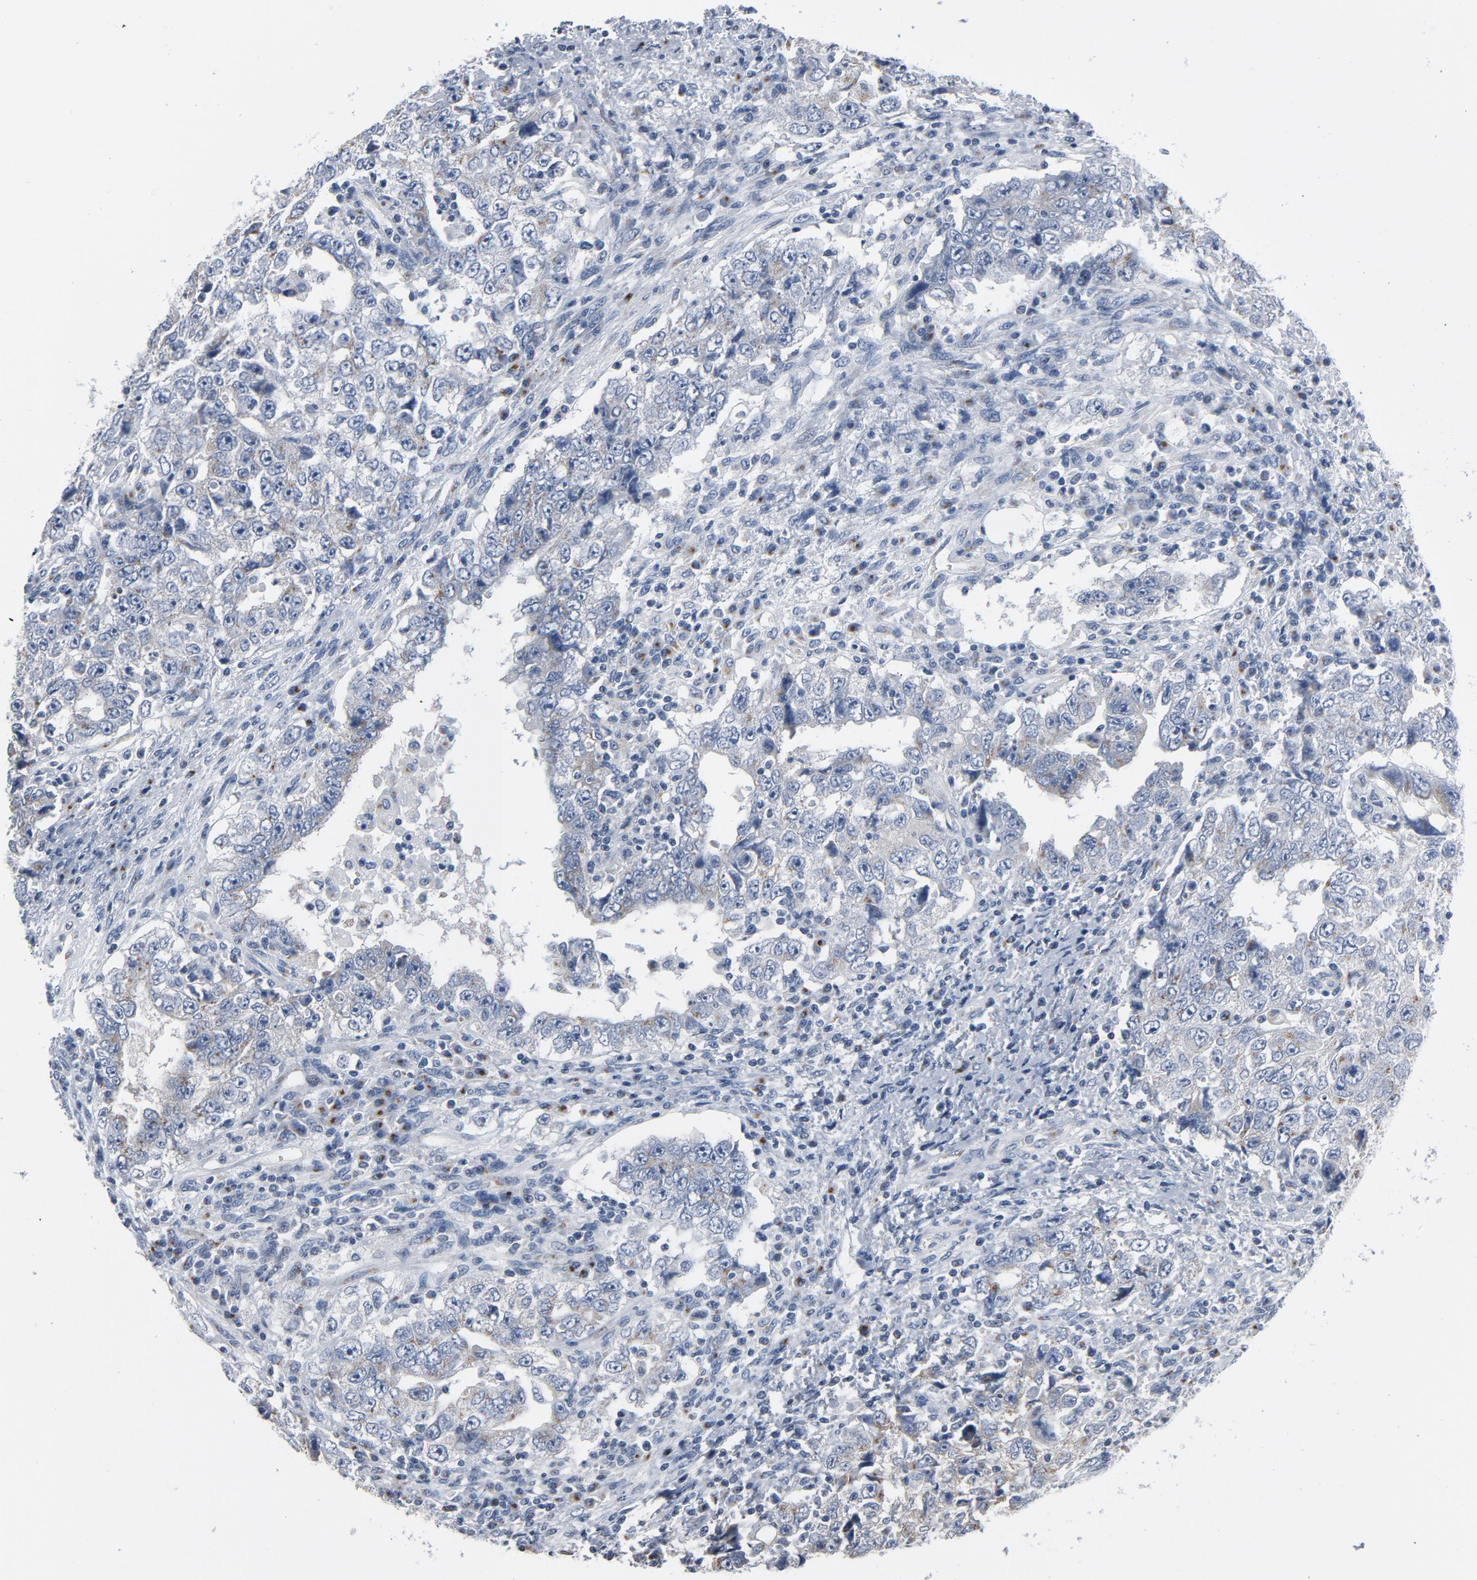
{"staining": {"intensity": "moderate", "quantity": "<25%", "location": "cytoplasmic/membranous"}, "tissue": "testis cancer", "cell_type": "Tumor cells", "image_type": "cancer", "snomed": [{"axis": "morphology", "description": "Carcinoma, Embryonal, NOS"}, {"axis": "topography", "description": "Testis"}], "caption": "Tumor cells display low levels of moderate cytoplasmic/membranous expression in about <25% of cells in human testis cancer (embryonal carcinoma).", "gene": "YIPF6", "patient": {"sex": "male", "age": 26}}